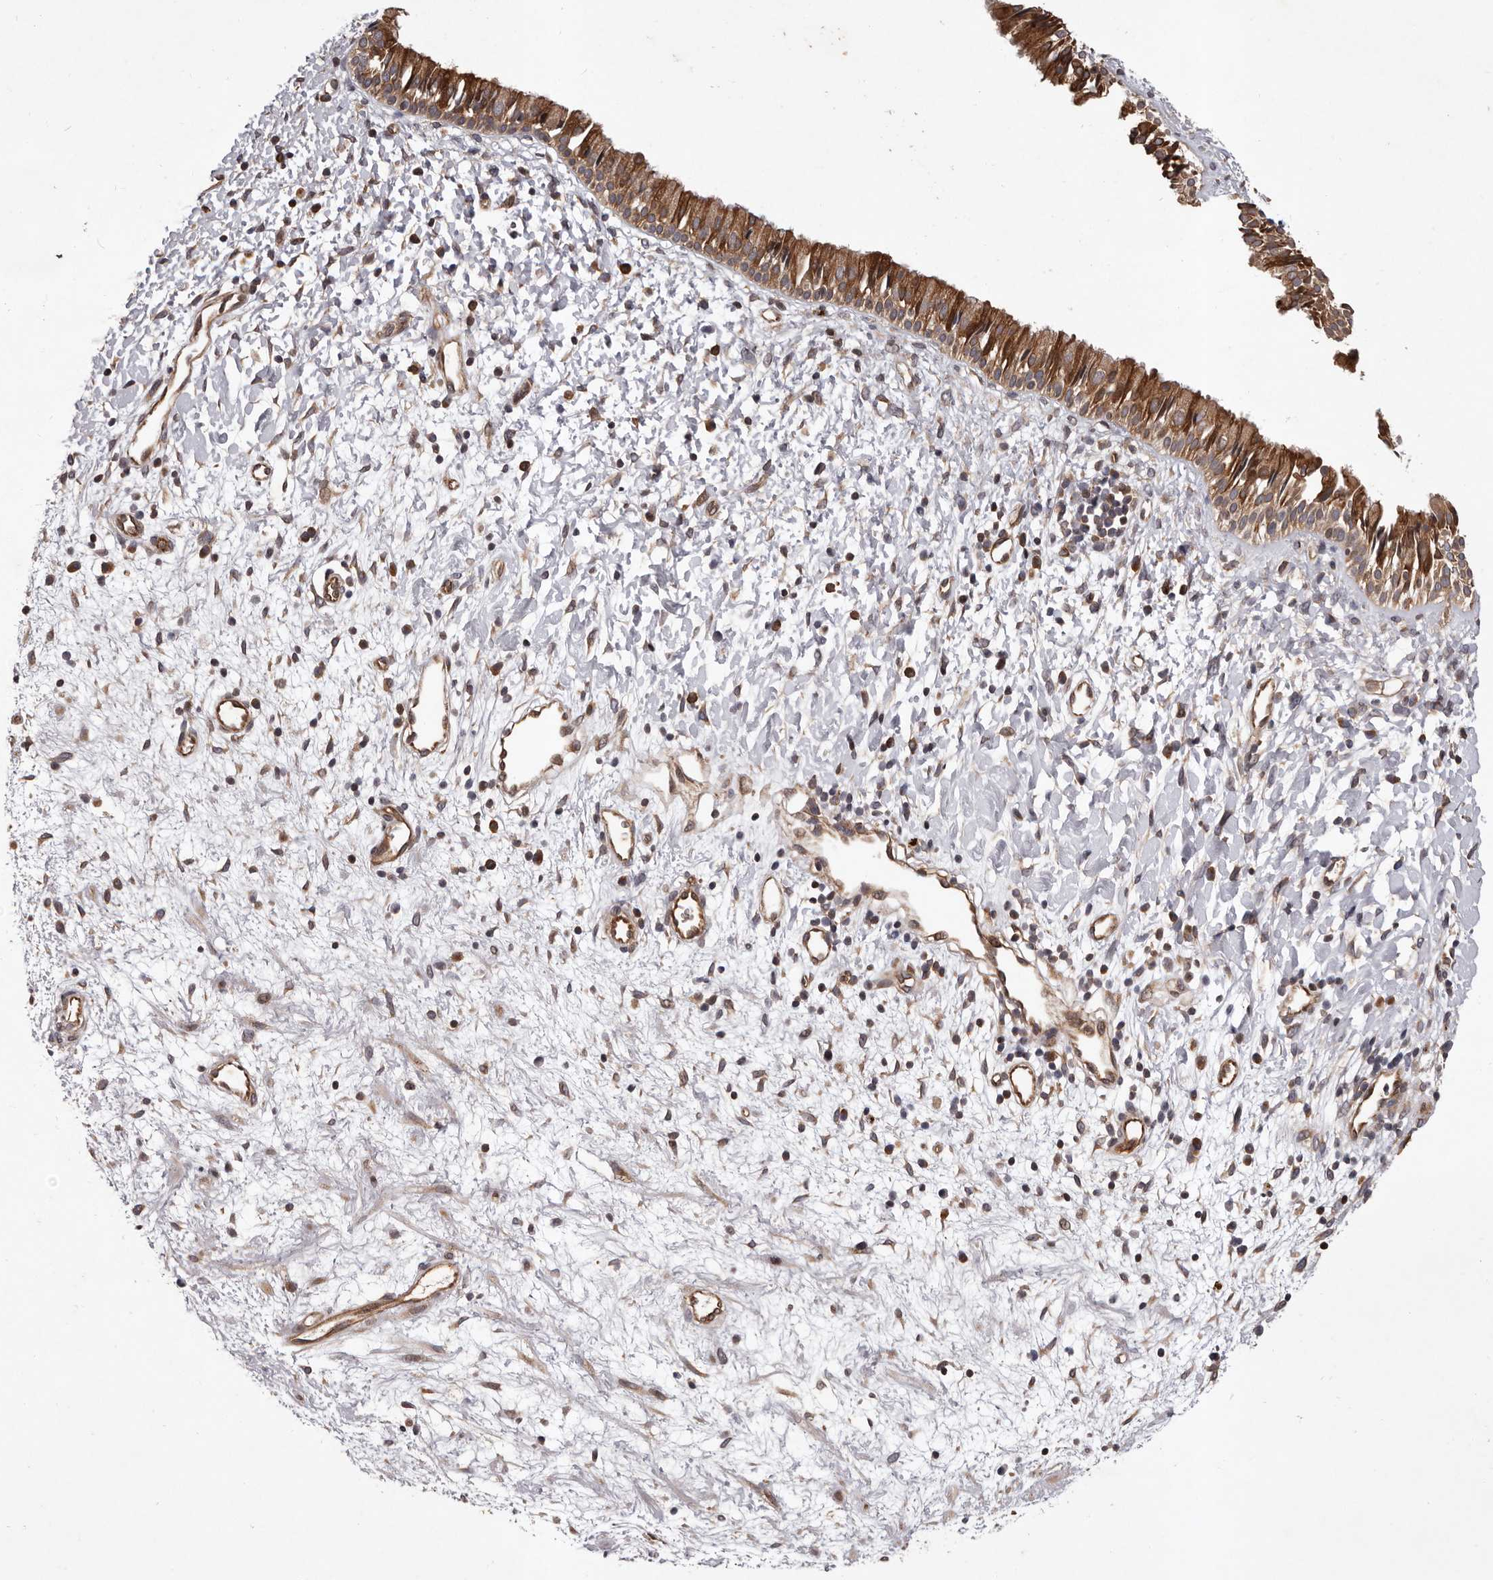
{"staining": {"intensity": "moderate", "quantity": ">75%", "location": "cytoplasmic/membranous"}, "tissue": "nasopharynx", "cell_type": "Respiratory epithelial cells", "image_type": "normal", "snomed": [{"axis": "morphology", "description": "Normal tissue, NOS"}, {"axis": "topography", "description": "Nasopharynx"}], "caption": "This is an image of immunohistochemistry staining of normal nasopharynx, which shows moderate positivity in the cytoplasmic/membranous of respiratory epithelial cells.", "gene": "GADD45B", "patient": {"sex": "male", "age": 22}}